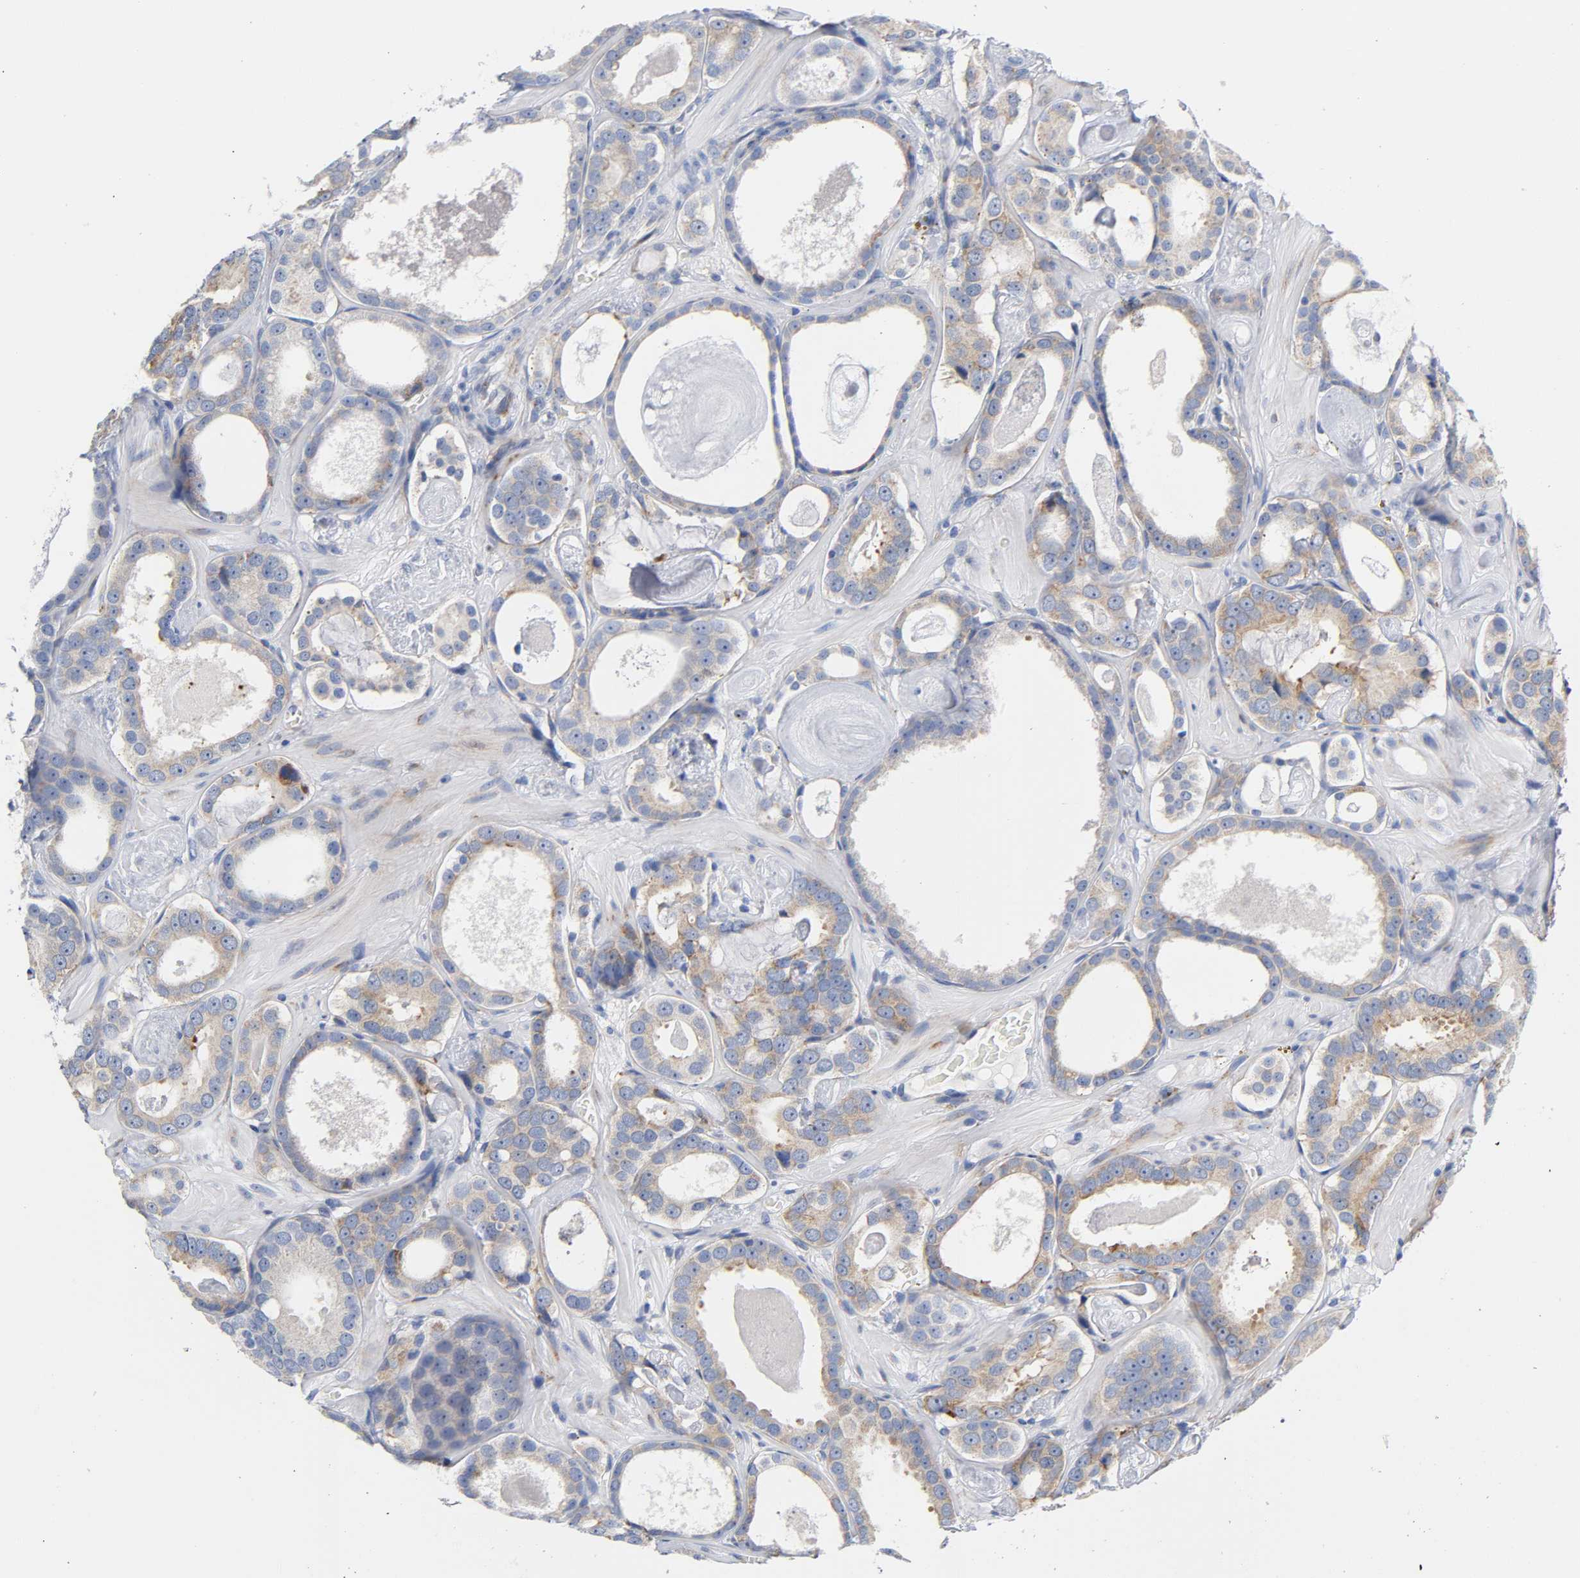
{"staining": {"intensity": "weak", "quantity": ">75%", "location": "cytoplasmic/membranous"}, "tissue": "prostate cancer", "cell_type": "Tumor cells", "image_type": "cancer", "snomed": [{"axis": "morphology", "description": "Adenocarcinoma, Low grade"}, {"axis": "topography", "description": "Prostate"}], "caption": "Protein expression analysis of human prostate low-grade adenocarcinoma reveals weak cytoplasmic/membranous expression in about >75% of tumor cells.", "gene": "REL", "patient": {"sex": "male", "age": 57}}